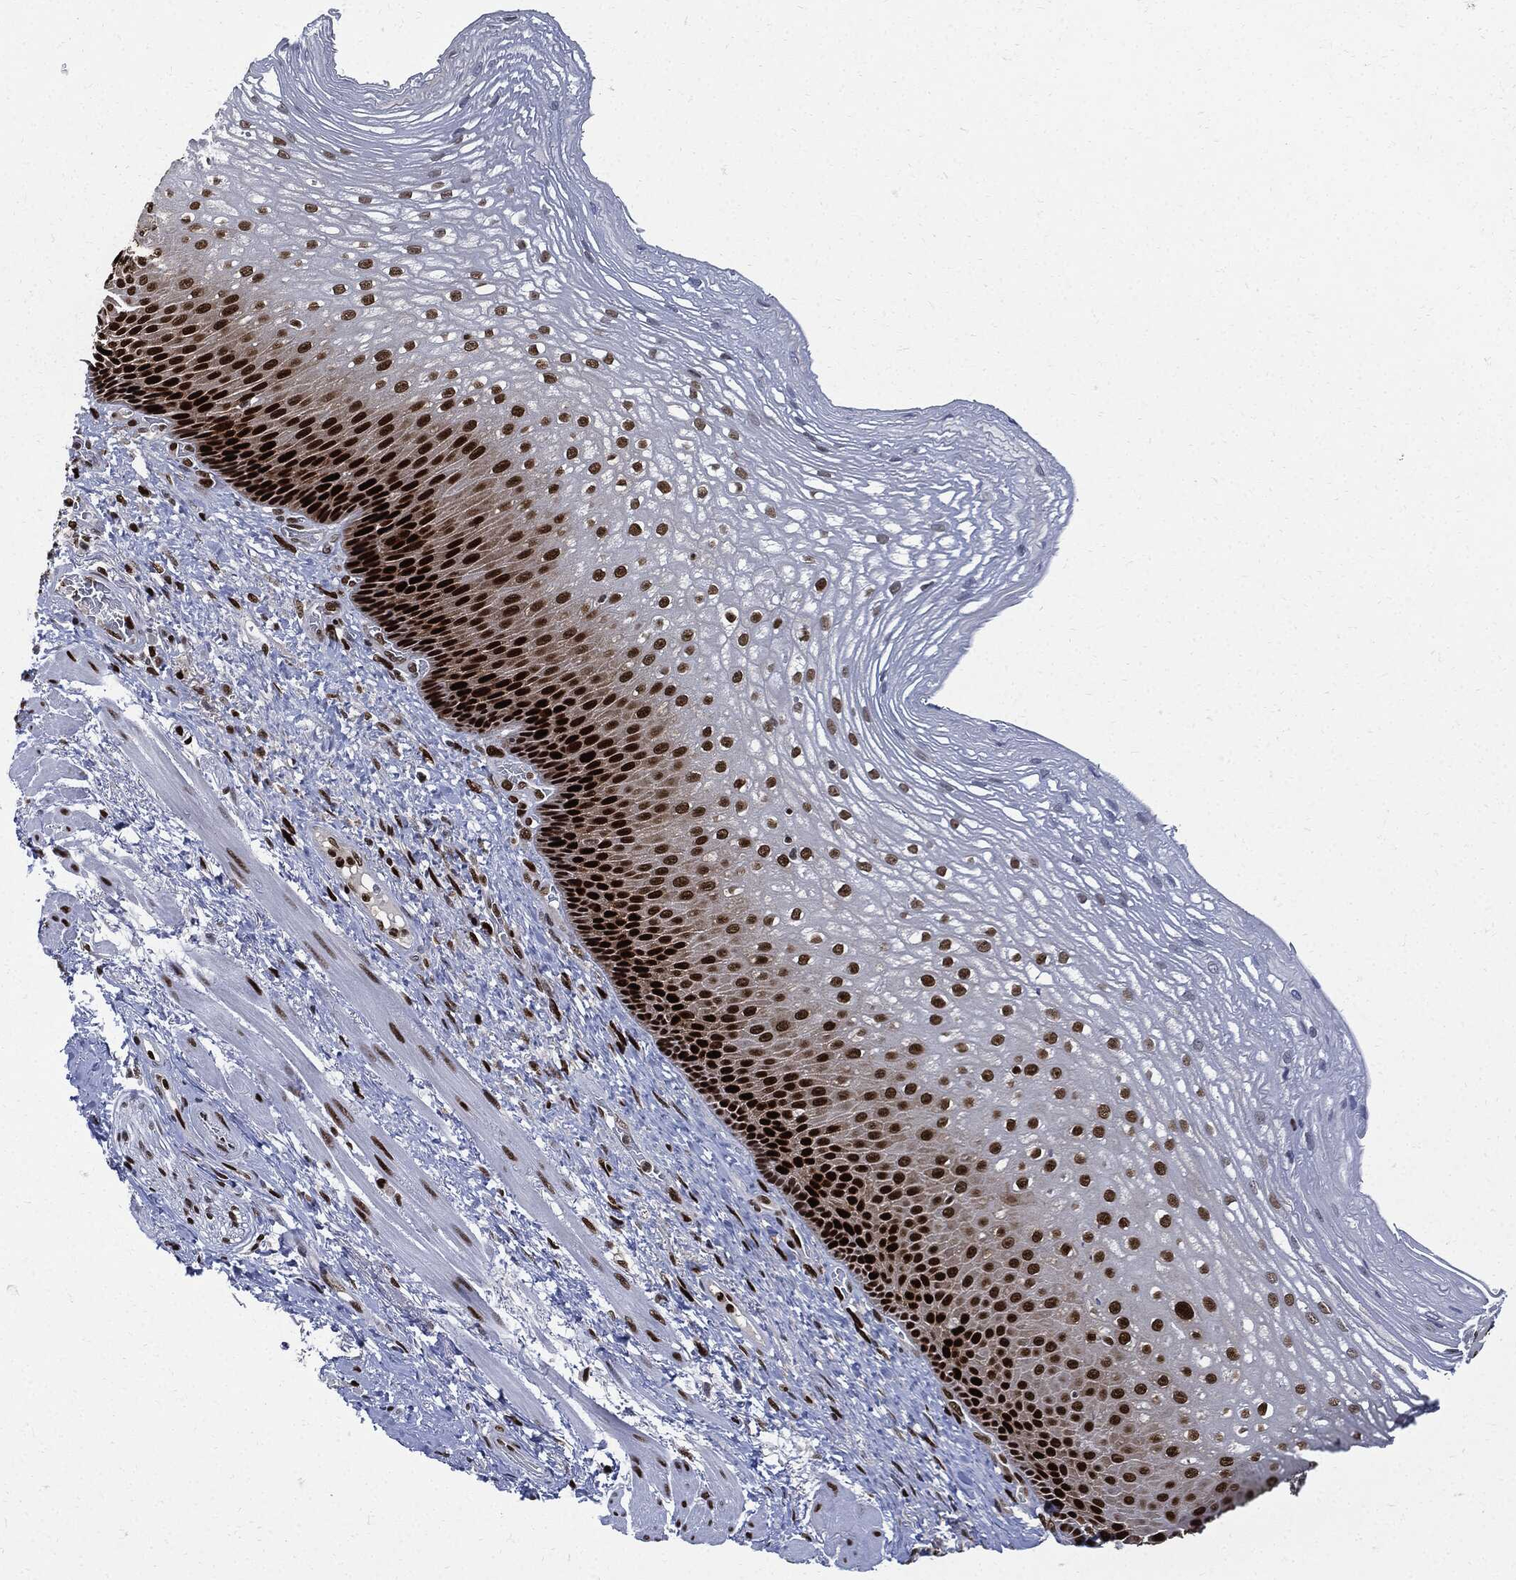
{"staining": {"intensity": "strong", "quantity": ">75%", "location": "nuclear"}, "tissue": "esophagus", "cell_type": "Squamous epithelial cells", "image_type": "normal", "snomed": [{"axis": "morphology", "description": "Normal tissue, NOS"}, {"axis": "topography", "description": "Esophagus"}], "caption": "IHC of unremarkable esophagus displays high levels of strong nuclear positivity in approximately >75% of squamous epithelial cells.", "gene": "PCNA", "patient": {"sex": "male", "age": 63}}